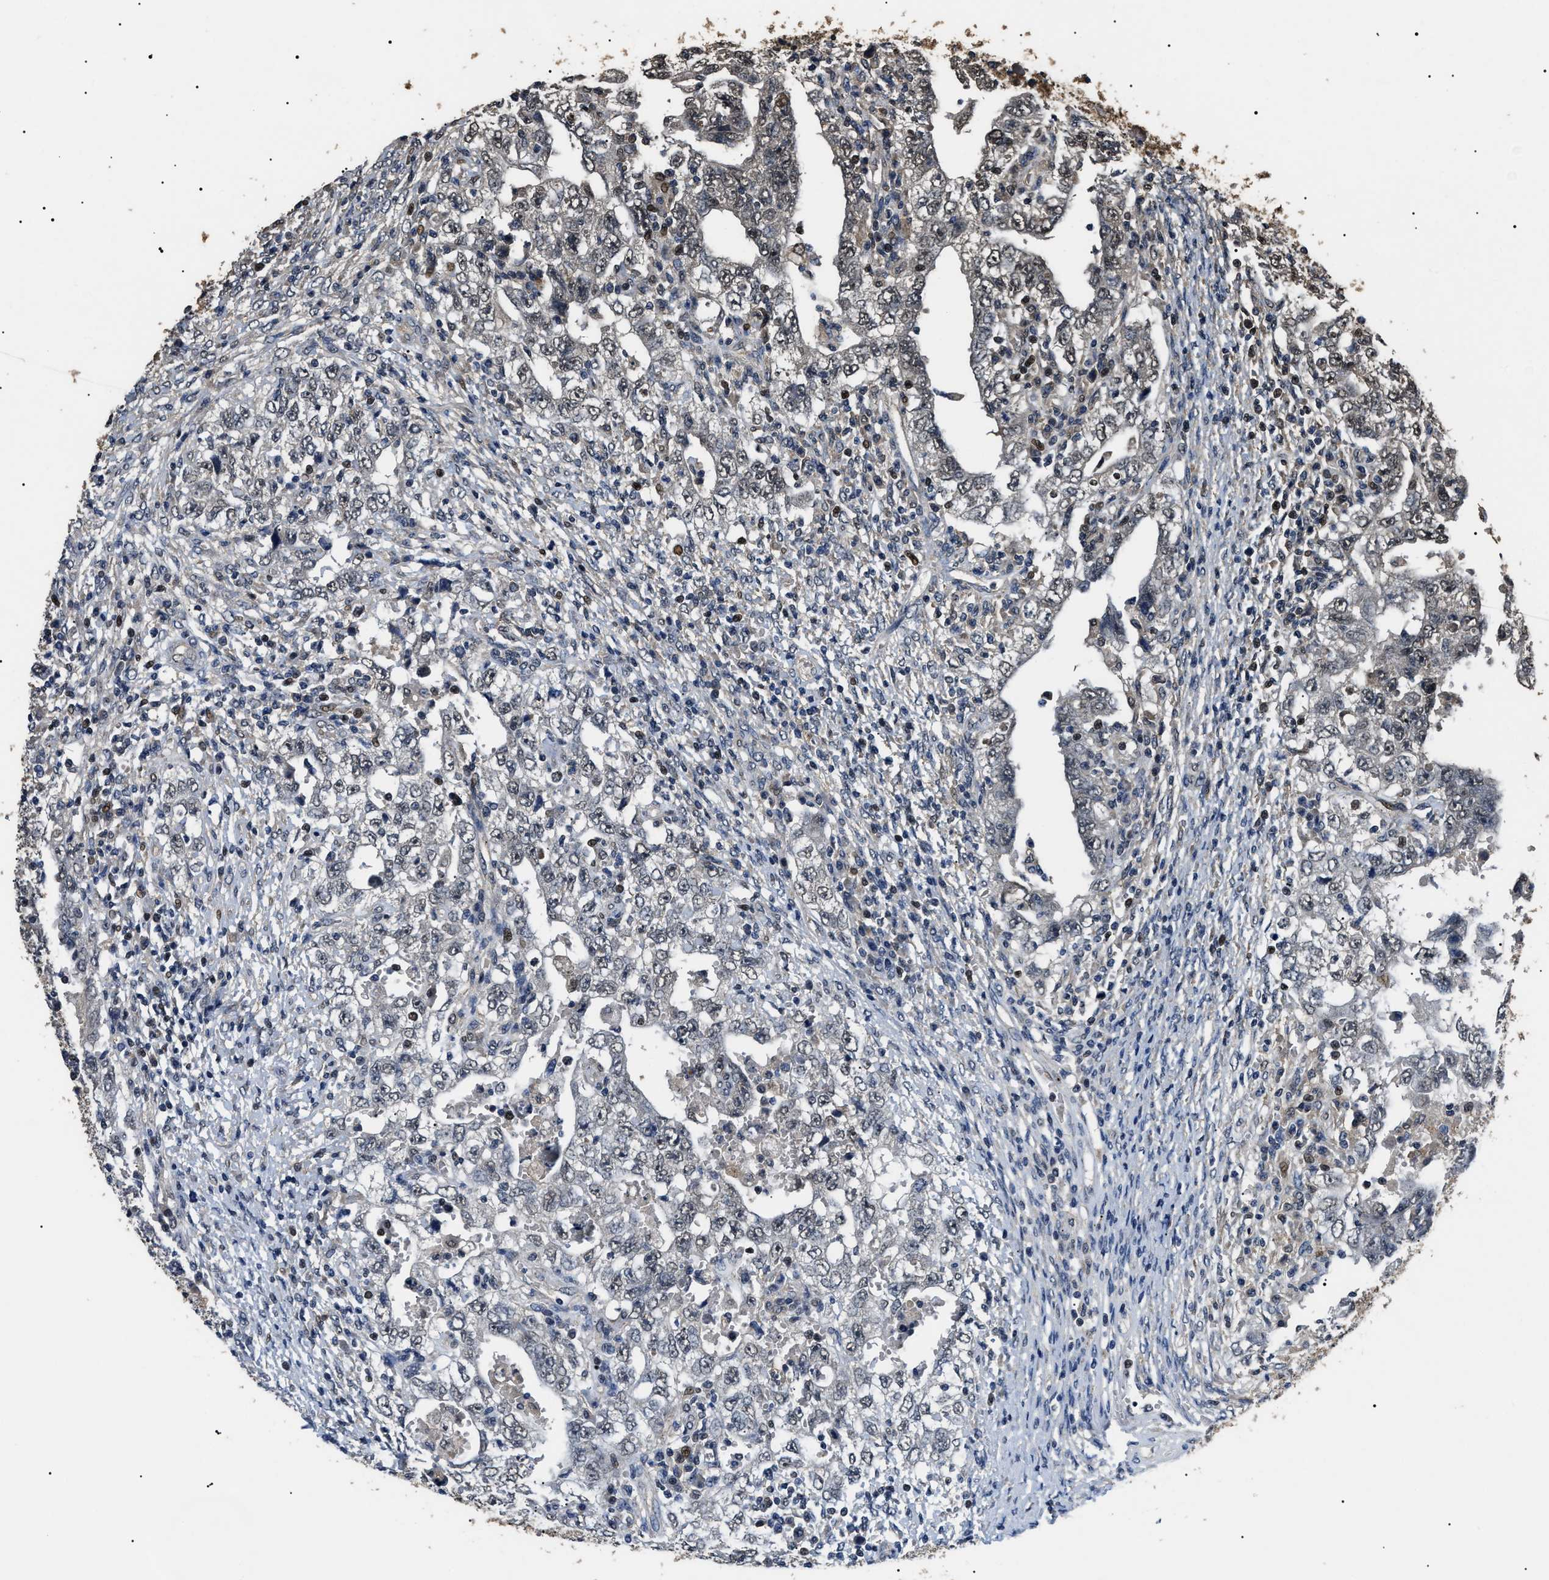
{"staining": {"intensity": "weak", "quantity": "<25%", "location": "nuclear"}, "tissue": "testis cancer", "cell_type": "Tumor cells", "image_type": "cancer", "snomed": [{"axis": "morphology", "description": "Carcinoma, Embryonal, NOS"}, {"axis": "topography", "description": "Testis"}], "caption": "Tumor cells are negative for brown protein staining in testis cancer. (Brightfield microscopy of DAB (3,3'-diaminobenzidine) immunohistochemistry (IHC) at high magnification).", "gene": "PSMD8", "patient": {"sex": "male", "age": 26}}